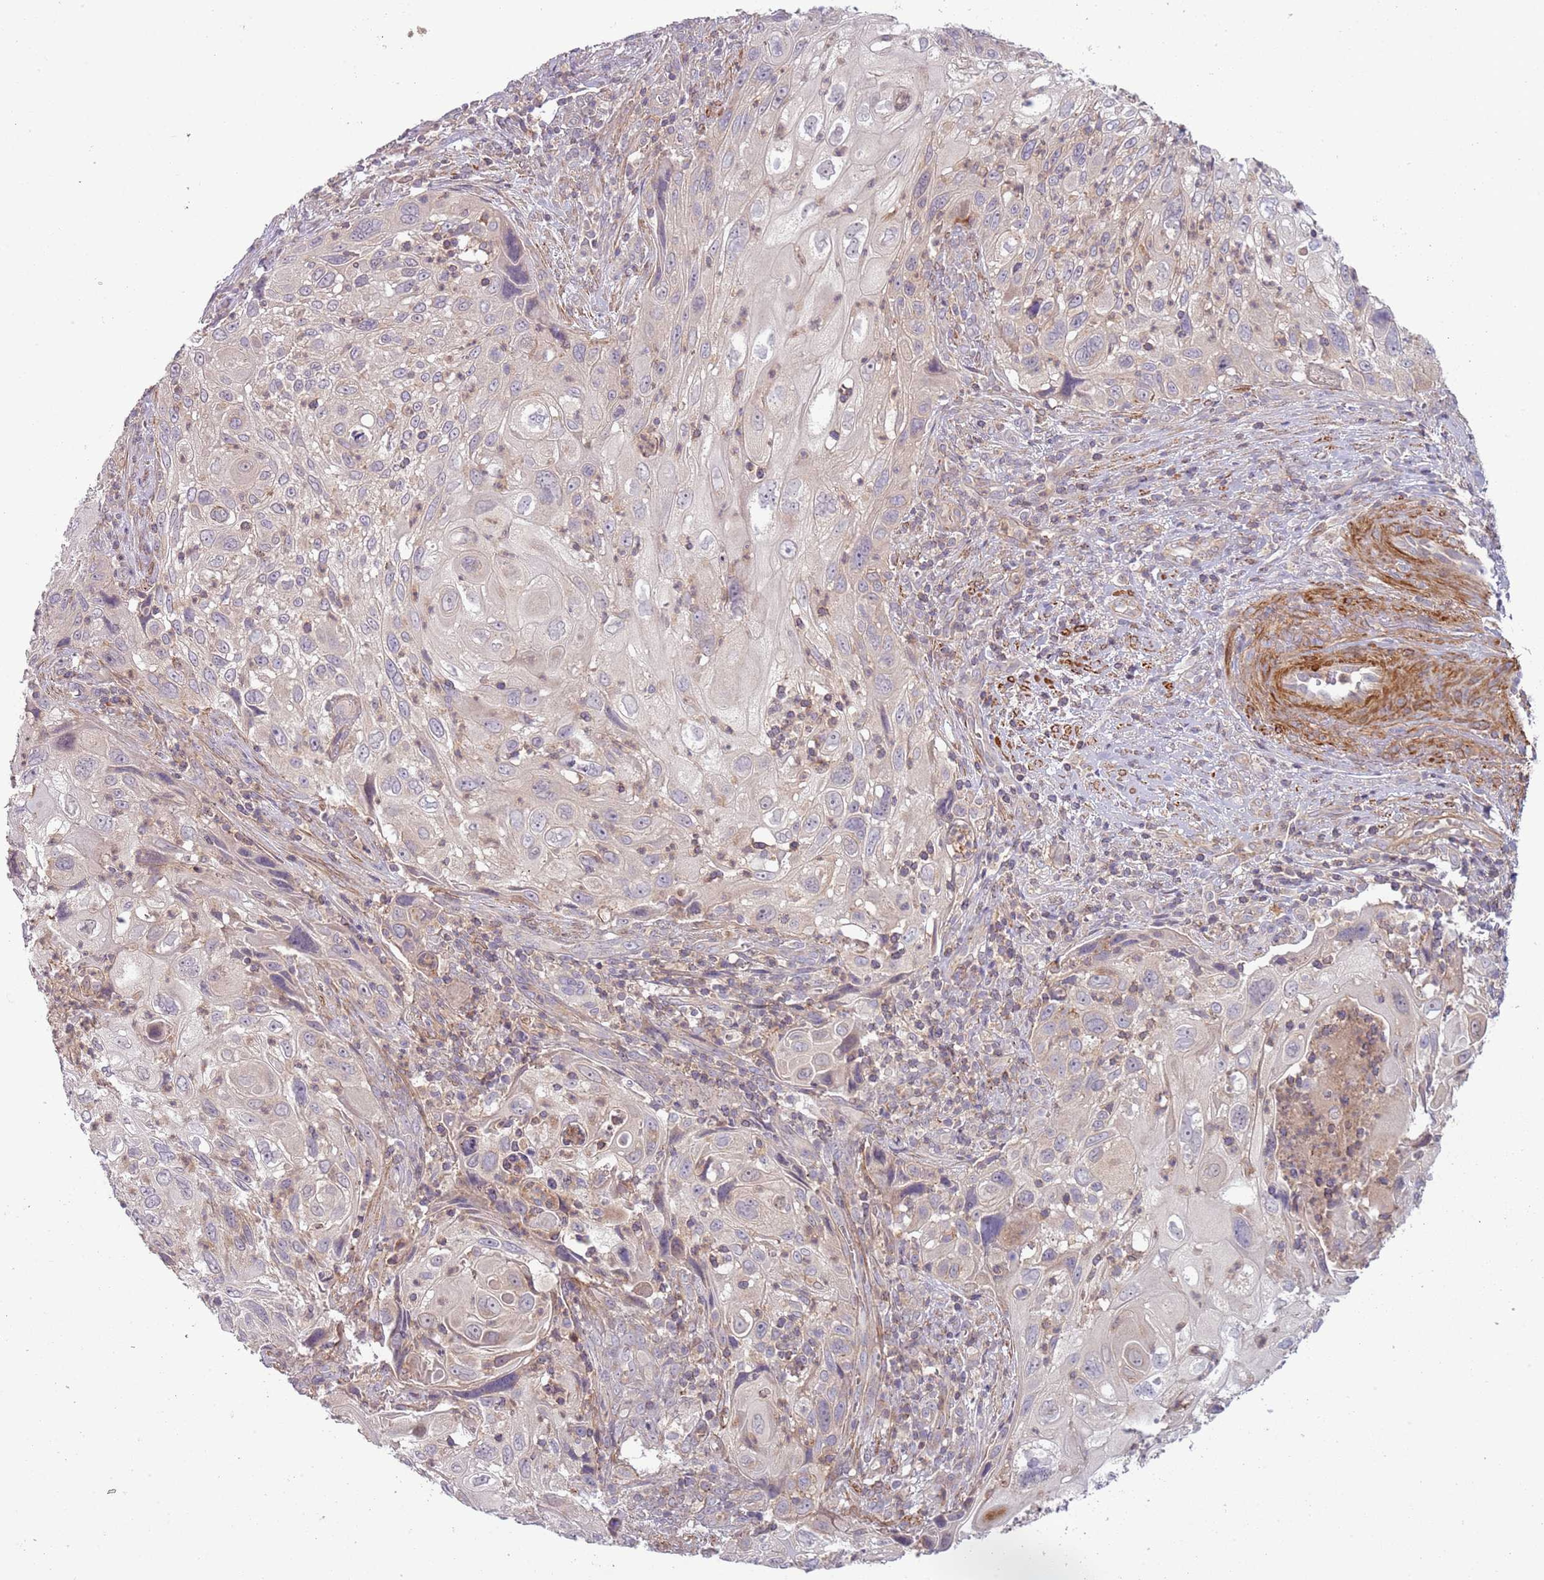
{"staining": {"intensity": "negative", "quantity": "none", "location": "none"}, "tissue": "cervical cancer", "cell_type": "Tumor cells", "image_type": "cancer", "snomed": [{"axis": "morphology", "description": "Squamous cell carcinoma, NOS"}, {"axis": "topography", "description": "Cervix"}], "caption": "Tumor cells show no significant protein expression in squamous cell carcinoma (cervical).", "gene": "DTD2", "patient": {"sex": "female", "age": 70}}